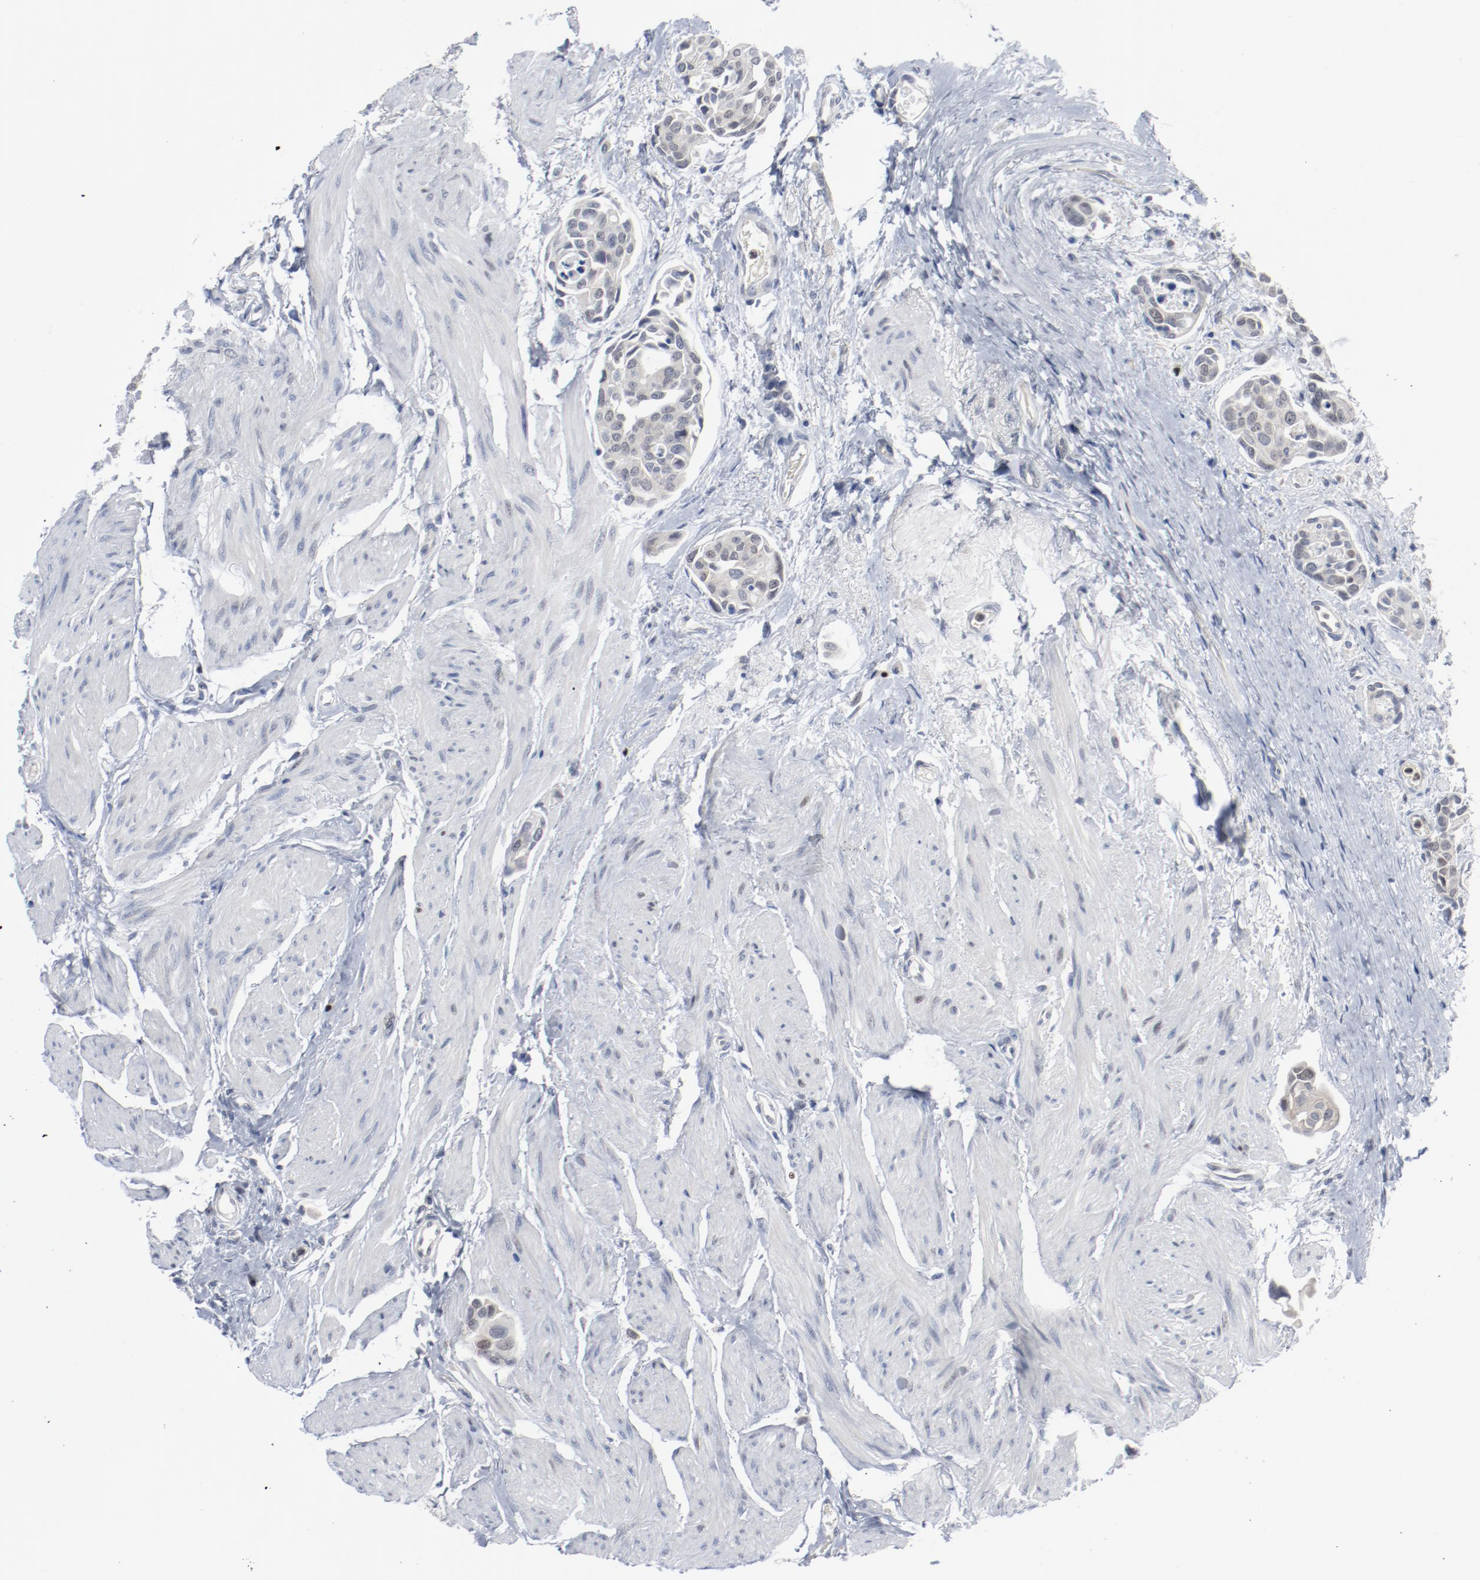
{"staining": {"intensity": "negative", "quantity": "none", "location": "none"}, "tissue": "urothelial cancer", "cell_type": "Tumor cells", "image_type": "cancer", "snomed": [{"axis": "morphology", "description": "Urothelial carcinoma, High grade"}, {"axis": "topography", "description": "Urinary bladder"}], "caption": "Micrograph shows no significant protein staining in tumor cells of urothelial cancer.", "gene": "FOXN2", "patient": {"sex": "male", "age": 78}}